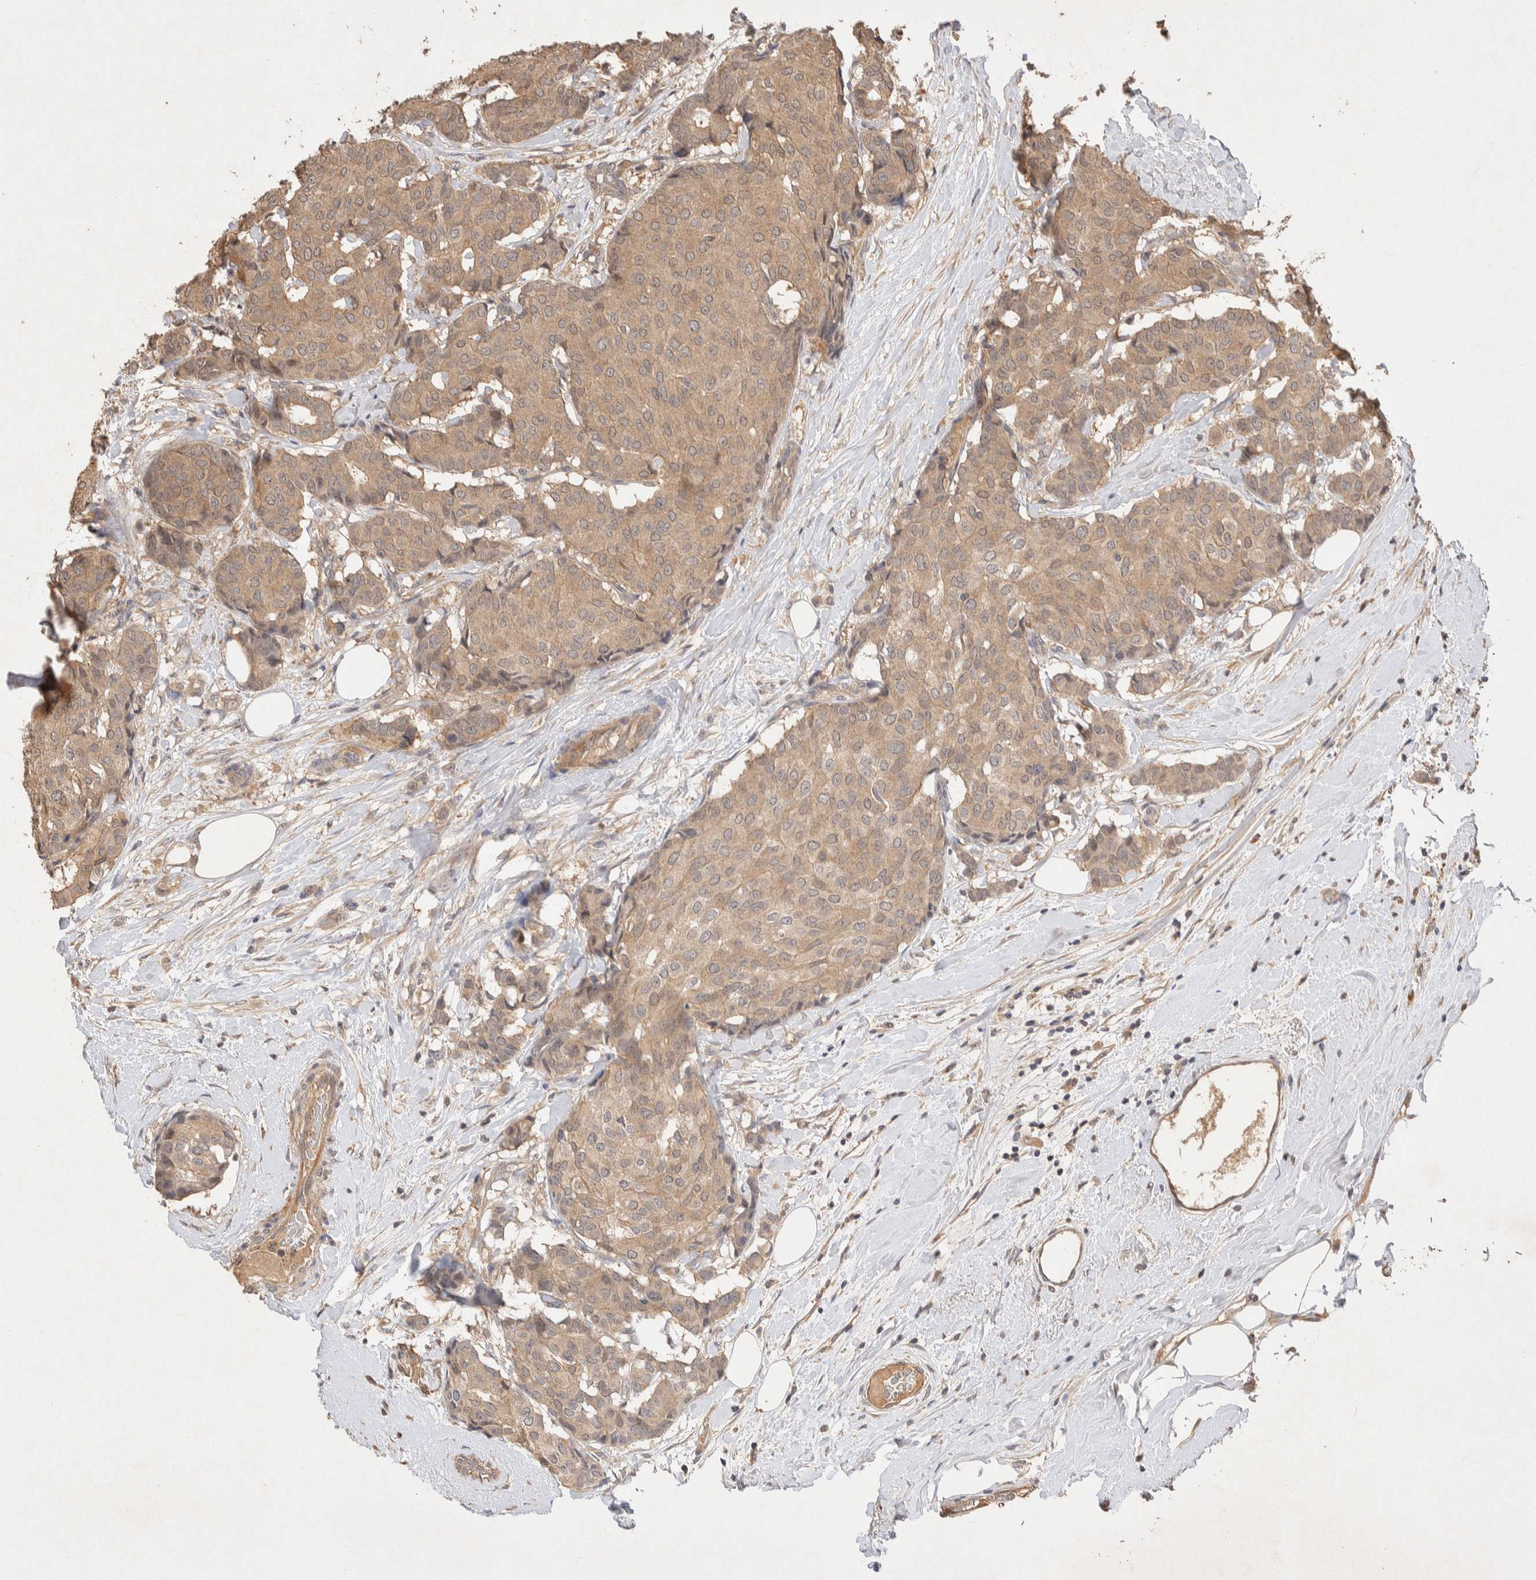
{"staining": {"intensity": "weak", "quantity": ">75%", "location": "cytoplasmic/membranous"}, "tissue": "breast cancer", "cell_type": "Tumor cells", "image_type": "cancer", "snomed": [{"axis": "morphology", "description": "Duct carcinoma"}, {"axis": "topography", "description": "Breast"}], "caption": "High-magnification brightfield microscopy of breast cancer (infiltrating ductal carcinoma) stained with DAB (brown) and counterstained with hematoxylin (blue). tumor cells exhibit weak cytoplasmic/membranous staining is seen in about>75% of cells.", "gene": "NSMAF", "patient": {"sex": "female", "age": 75}}